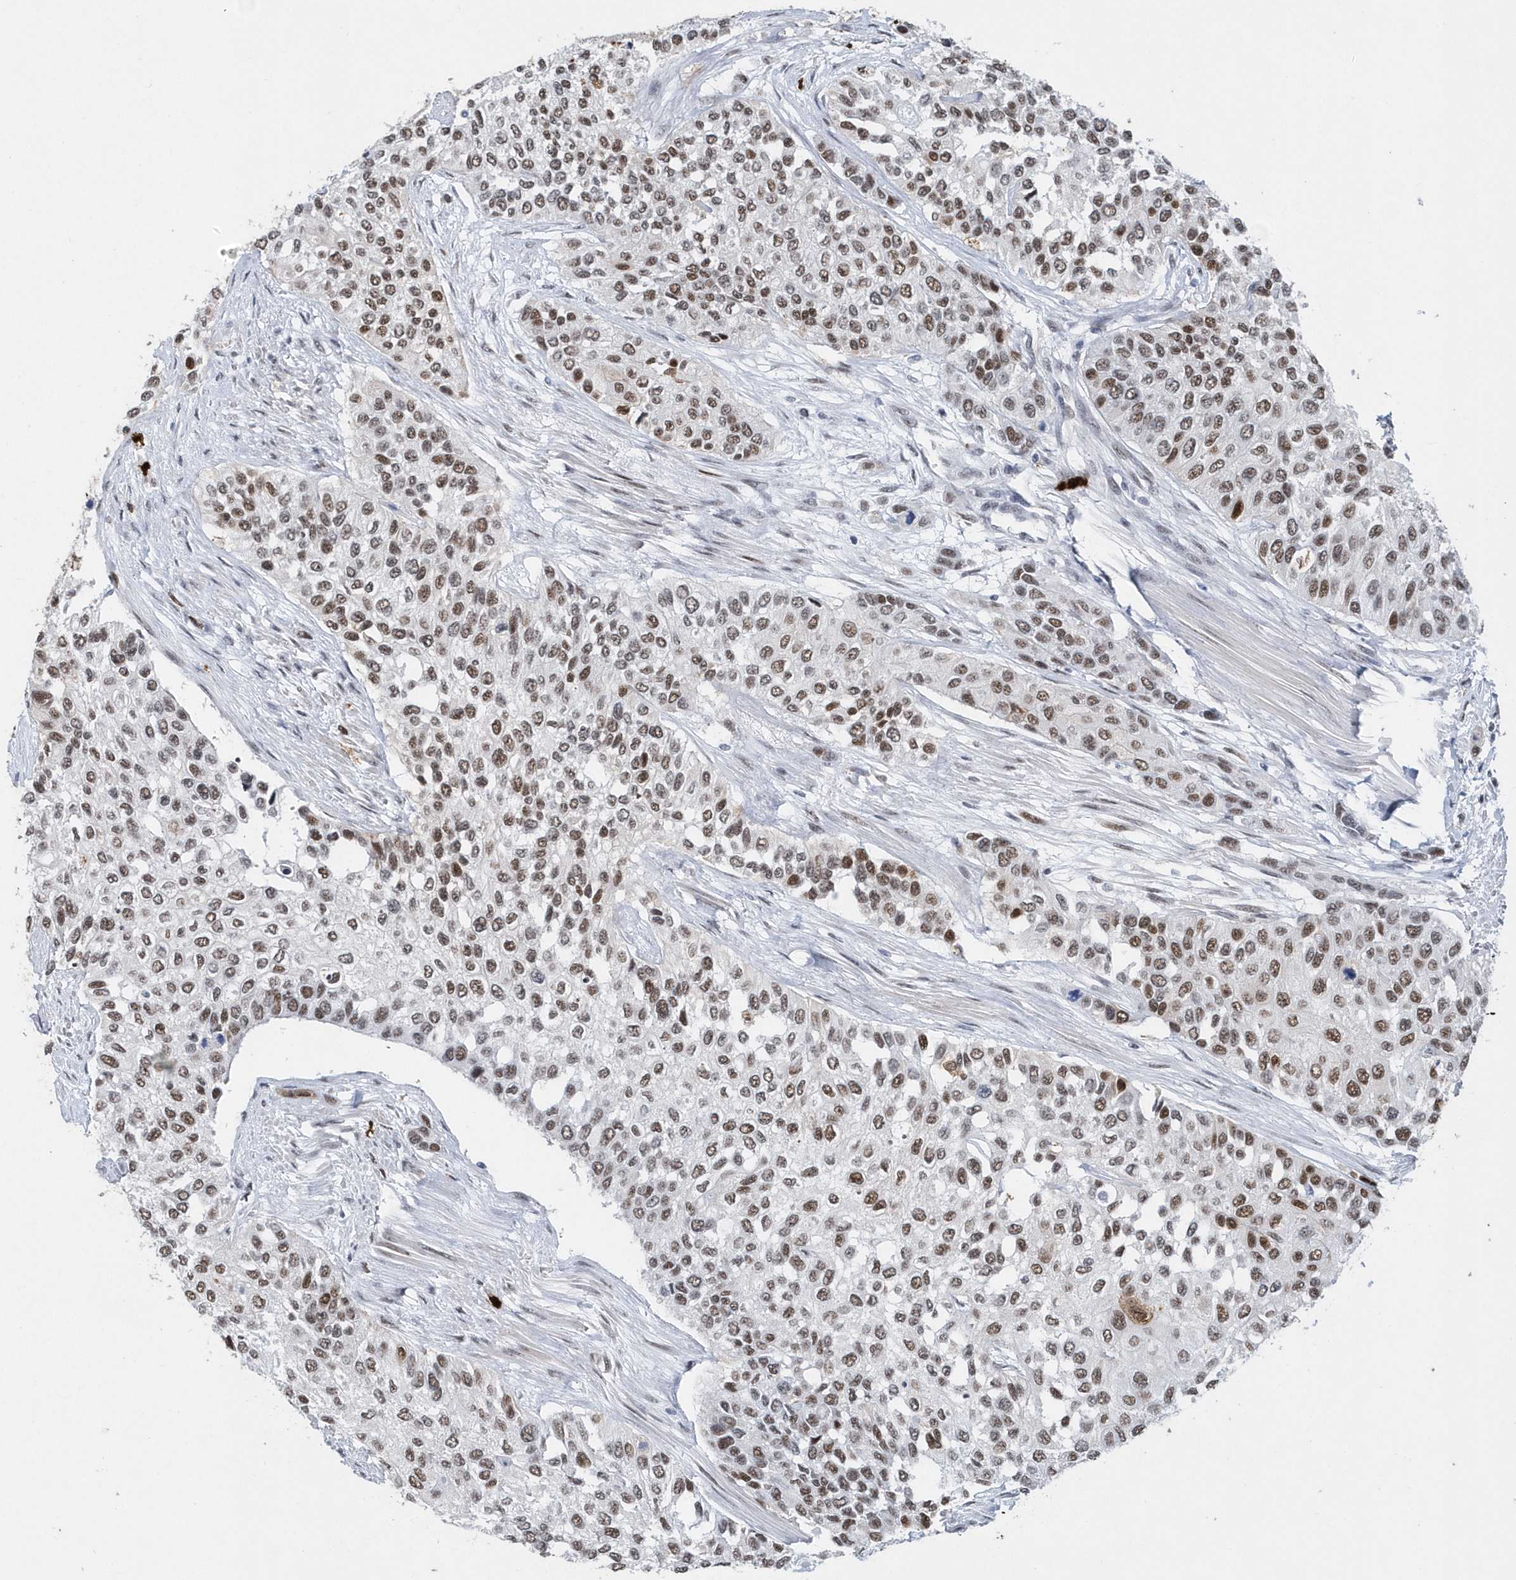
{"staining": {"intensity": "moderate", "quantity": ">75%", "location": "nuclear"}, "tissue": "urothelial cancer", "cell_type": "Tumor cells", "image_type": "cancer", "snomed": [{"axis": "morphology", "description": "Normal tissue, NOS"}, {"axis": "morphology", "description": "Urothelial carcinoma, High grade"}, {"axis": "topography", "description": "Vascular tissue"}, {"axis": "topography", "description": "Urinary bladder"}], "caption": "This micrograph shows urothelial carcinoma (high-grade) stained with immunohistochemistry (IHC) to label a protein in brown. The nuclear of tumor cells show moderate positivity for the protein. Nuclei are counter-stained blue.", "gene": "RPP30", "patient": {"sex": "female", "age": 56}}